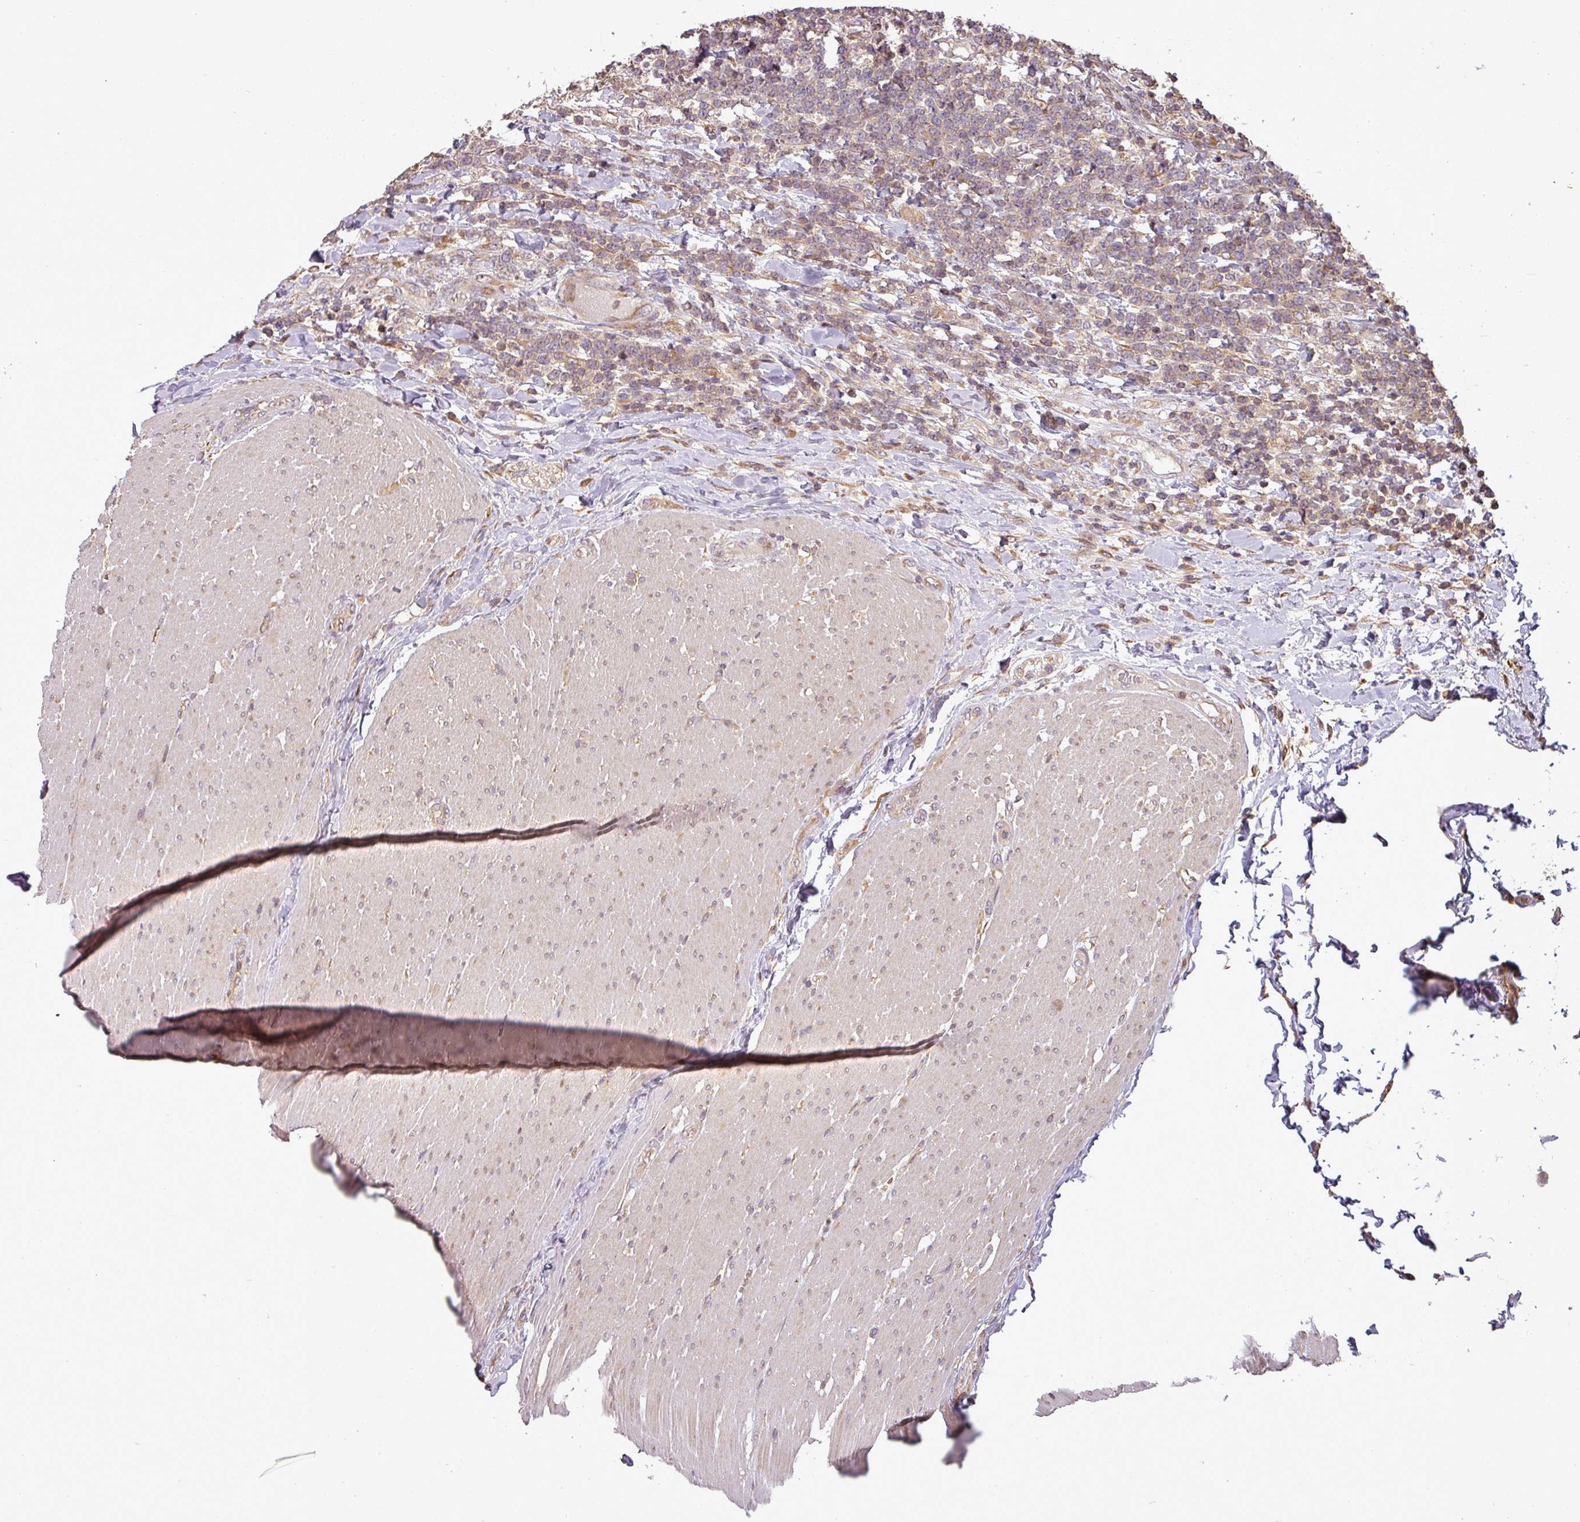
{"staining": {"intensity": "weak", "quantity": "<25%", "location": "cytoplasmic/membranous"}, "tissue": "lymphoma", "cell_type": "Tumor cells", "image_type": "cancer", "snomed": [{"axis": "morphology", "description": "Malignant lymphoma, non-Hodgkin's type, High grade"}, {"axis": "topography", "description": "Small intestine"}], "caption": "Tumor cells show no significant protein positivity in lymphoma. (Immunohistochemistry (ihc), brightfield microscopy, high magnification).", "gene": "FAIM", "patient": {"sex": "male", "age": 8}}